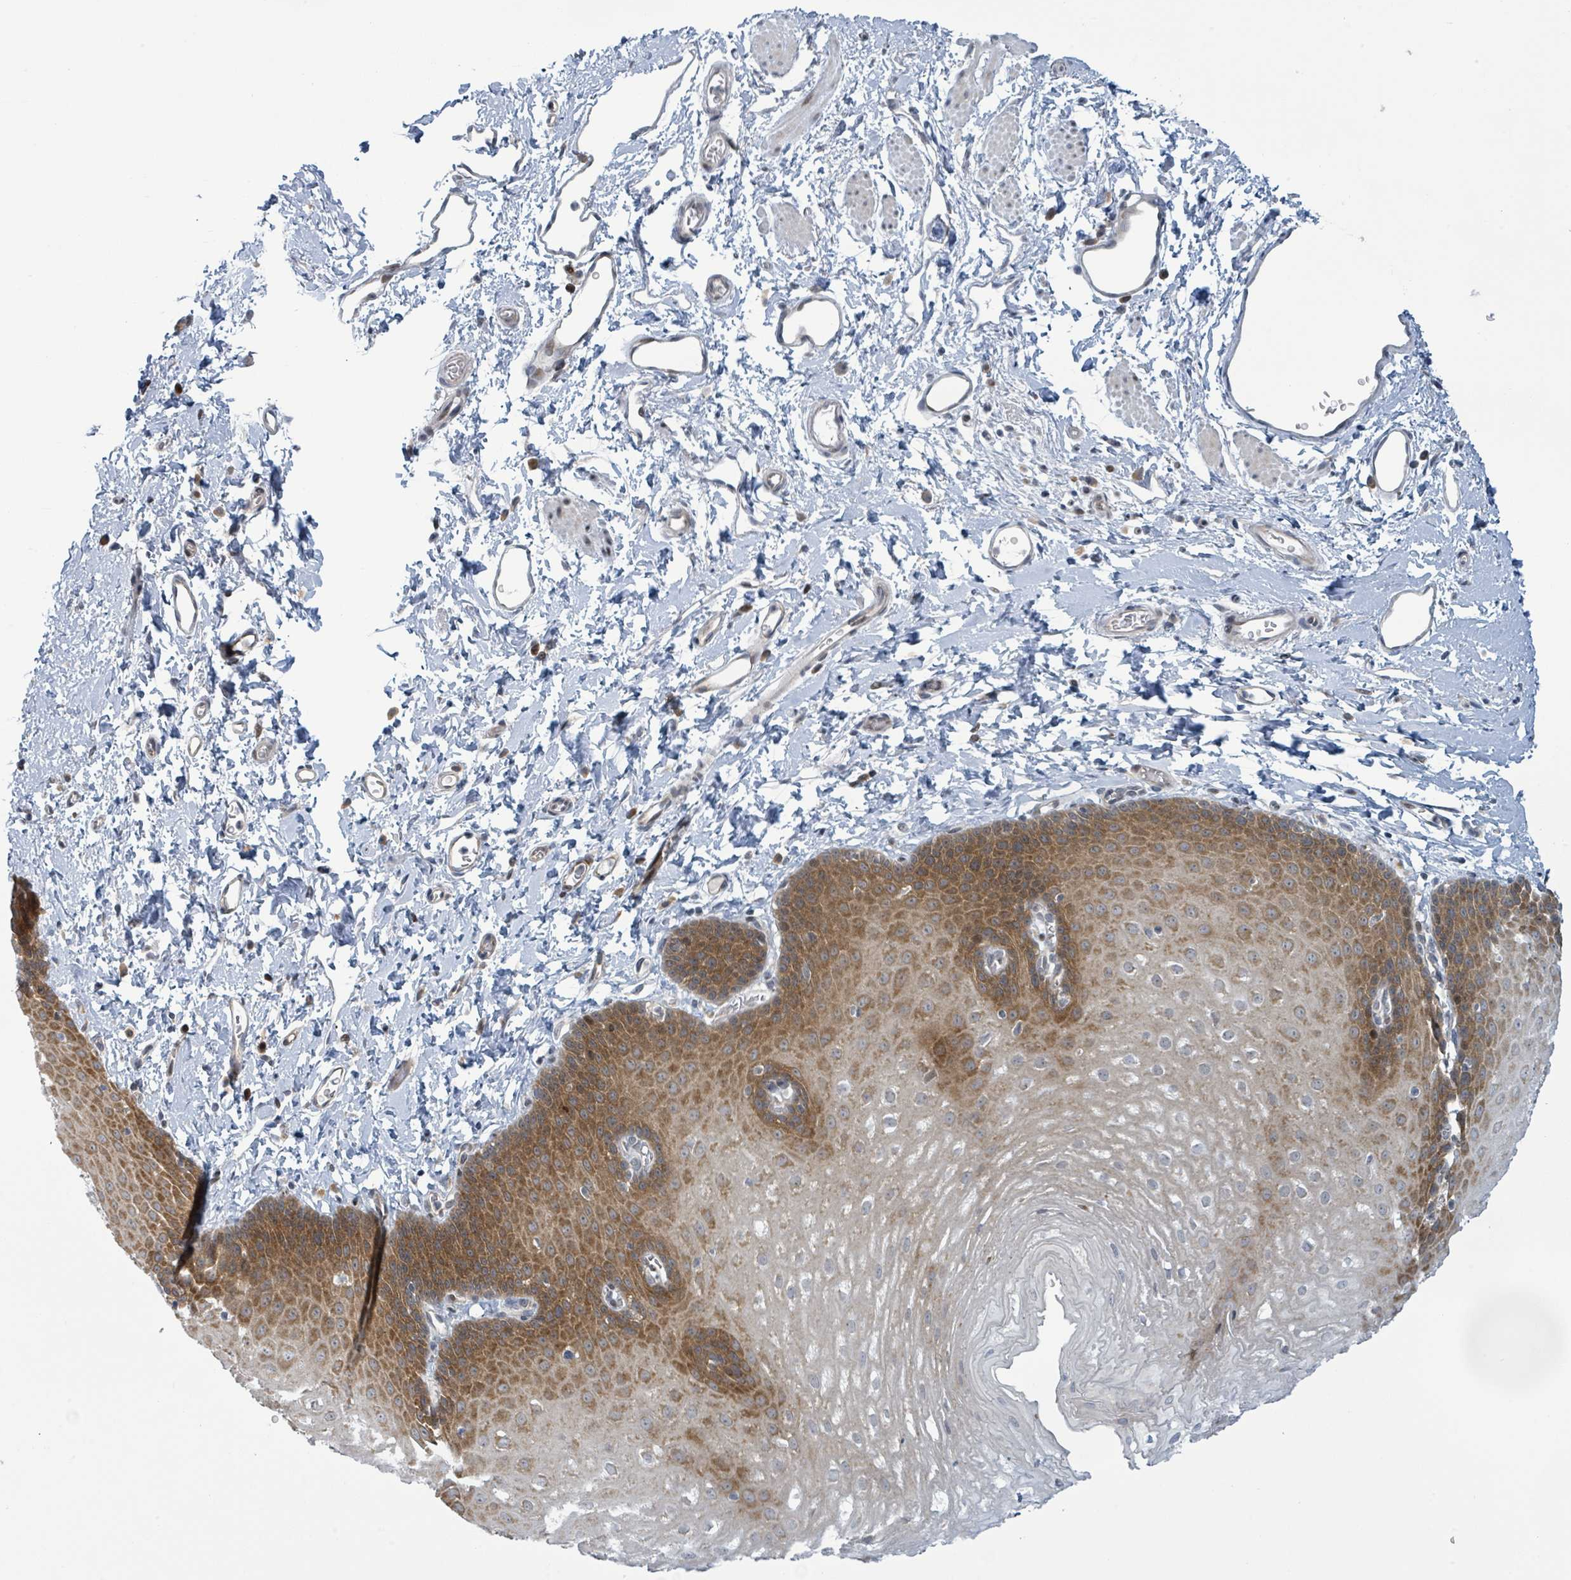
{"staining": {"intensity": "moderate", "quantity": ">75%", "location": "cytoplasmic/membranous"}, "tissue": "esophagus", "cell_type": "Squamous epithelial cells", "image_type": "normal", "snomed": [{"axis": "morphology", "description": "Normal tissue, NOS"}, {"axis": "topography", "description": "Esophagus"}], "caption": "High-magnification brightfield microscopy of normal esophagus stained with DAB (brown) and counterstained with hematoxylin (blue). squamous epithelial cells exhibit moderate cytoplasmic/membranous expression is seen in approximately>75% of cells.", "gene": "RPL32", "patient": {"sex": "male", "age": 70}}